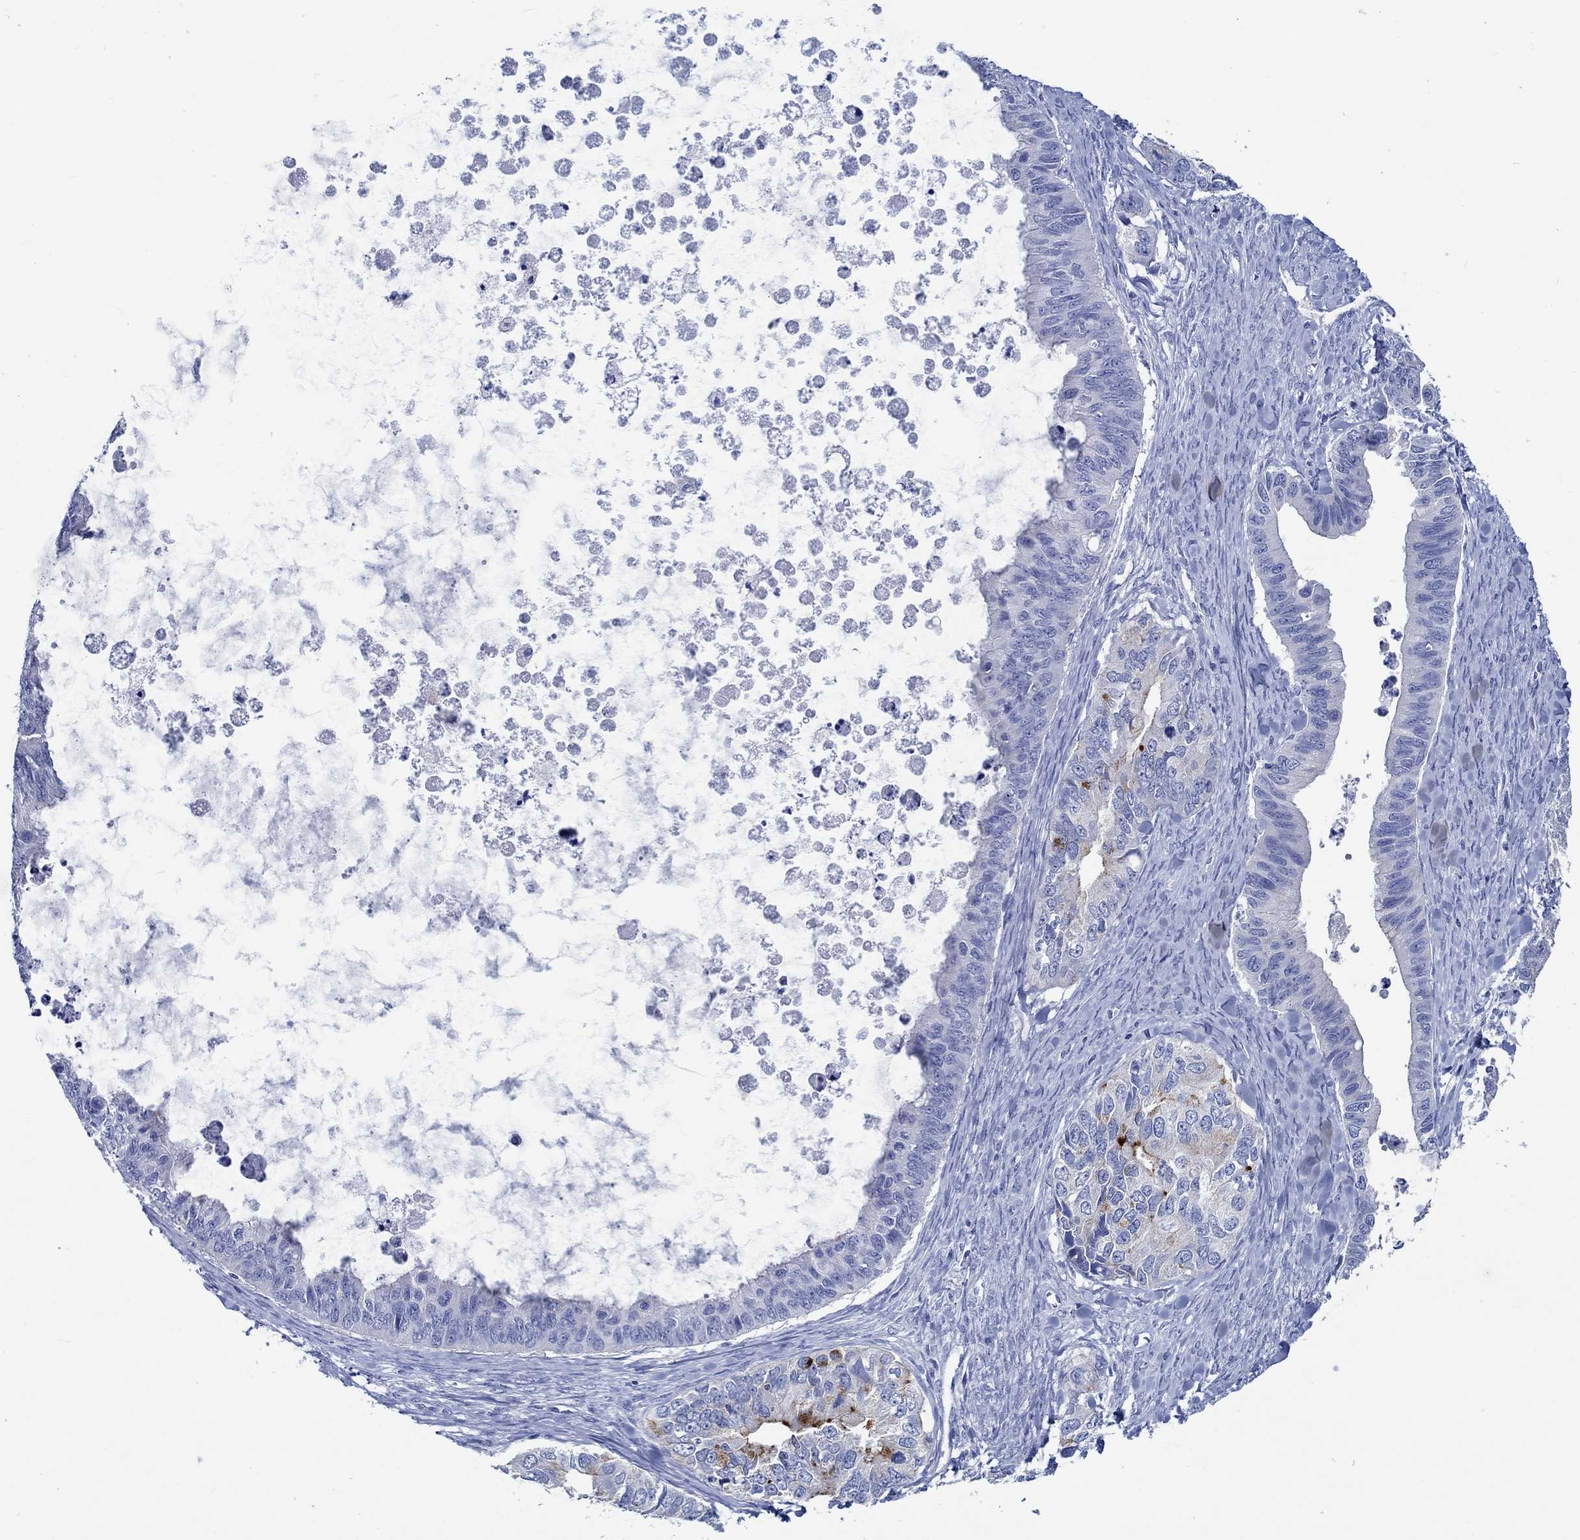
{"staining": {"intensity": "strong", "quantity": "<25%", "location": "cytoplasmic/membranous"}, "tissue": "ovarian cancer", "cell_type": "Tumor cells", "image_type": "cancer", "snomed": [{"axis": "morphology", "description": "Cystadenocarcinoma, mucinous, NOS"}, {"axis": "topography", "description": "Ovary"}], "caption": "The image displays a brown stain indicating the presence of a protein in the cytoplasmic/membranous of tumor cells in ovarian mucinous cystadenocarcinoma. (Brightfield microscopy of DAB IHC at high magnification).", "gene": "PTPRN2", "patient": {"sex": "female", "age": 76}}